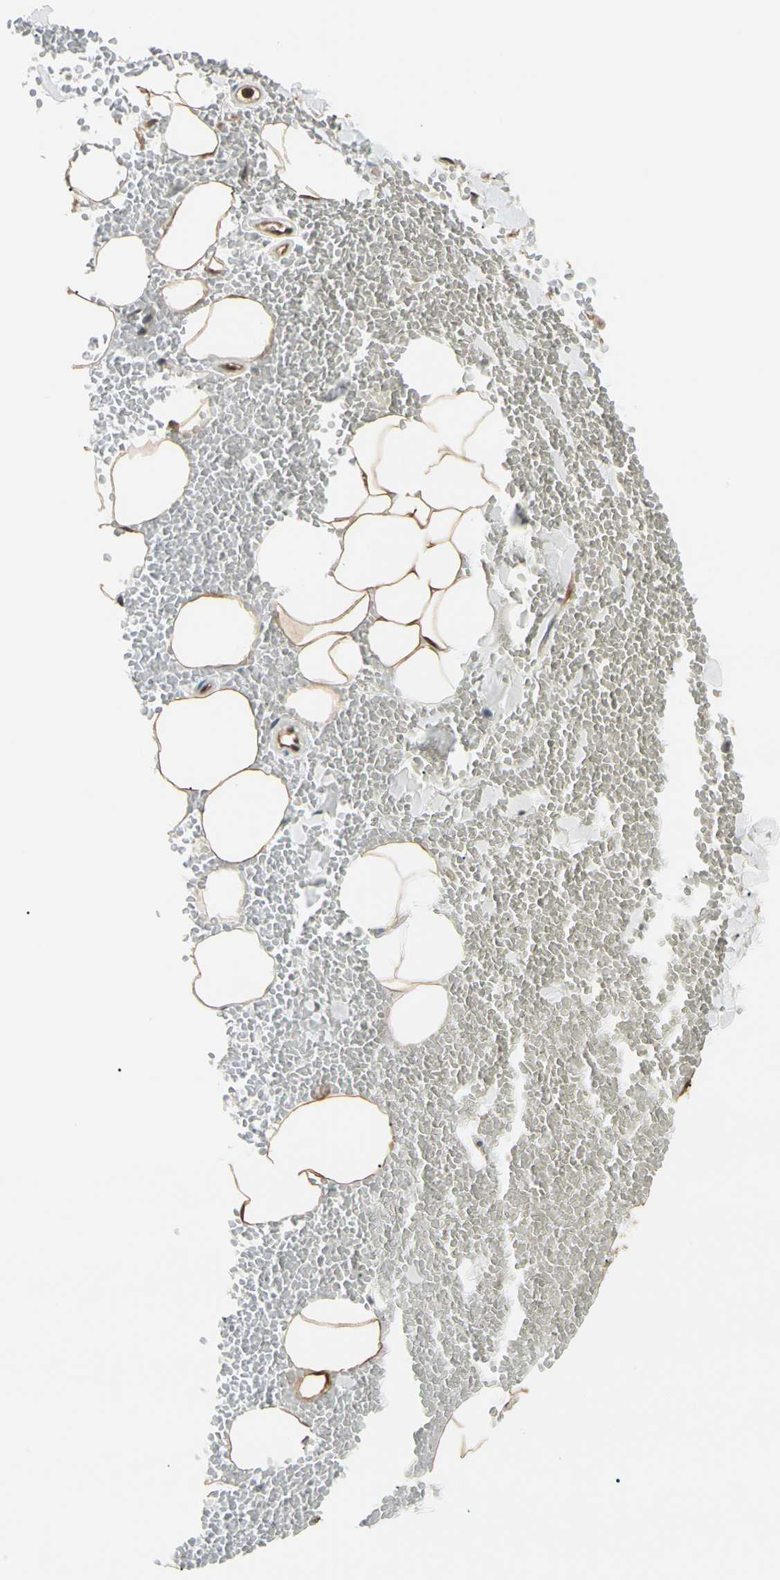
{"staining": {"intensity": "moderate", "quantity": ">75%", "location": "cytoplasmic/membranous,nuclear"}, "tissue": "adipose tissue", "cell_type": "Adipocytes", "image_type": "normal", "snomed": [{"axis": "morphology", "description": "Normal tissue, NOS"}, {"axis": "morphology", "description": "Inflammation, NOS"}, {"axis": "topography", "description": "Lymph node"}, {"axis": "topography", "description": "Peripheral nerve tissue"}], "caption": "Protein staining of benign adipose tissue demonstrates moderate cytoplasmic/membranous,nuclear staining in about >75% of adipocytes. (DAB (3,3'-diaminobenzidine) IHC with brightfield microscopy, high magnification).", "gene": "YWHAE", "patient": {"sex": "male", "age": 52}}